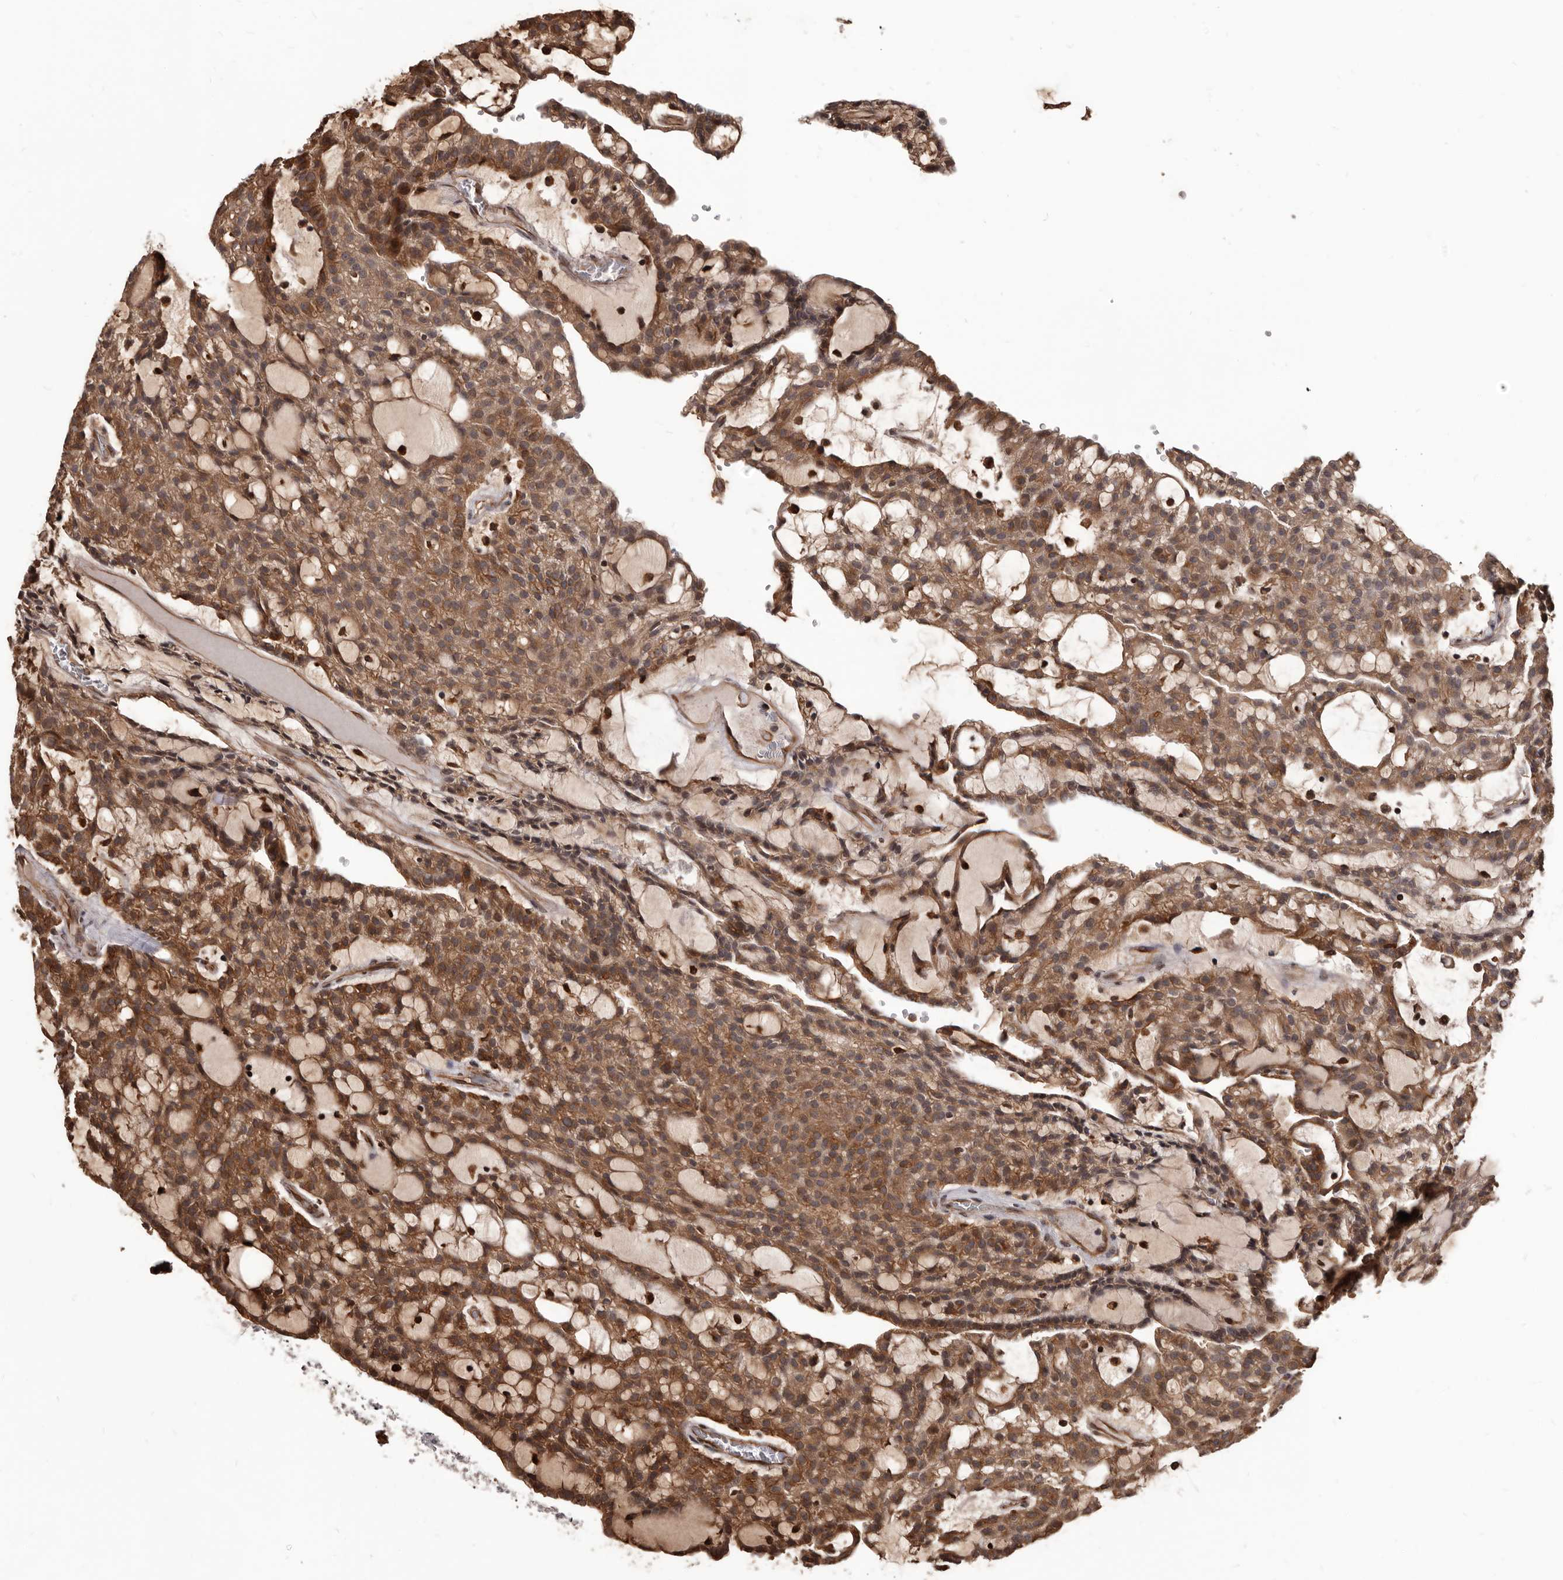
{"staining": {"intensity": "moderate", "quantity": ">75%", "location": "cytoplasmic/membranous"}, "tissue": "renal cancer", "cell_type": "Tumor cells", "image_type": "cancer", "snomed": [{"axis": "morphology", "description": "Adenocarcinoma, NOS"}, {"axis": "topography", "description": "Kidney"}], "caption": "Immunohistochemical staining of human adenocarcinoma (renal) shows moderate cytoplasmic/membranous protein positivity in about >75% of tumor cells.", "gene": "ADAMTS20", "patient": {"sex": "male", "age": 63}}